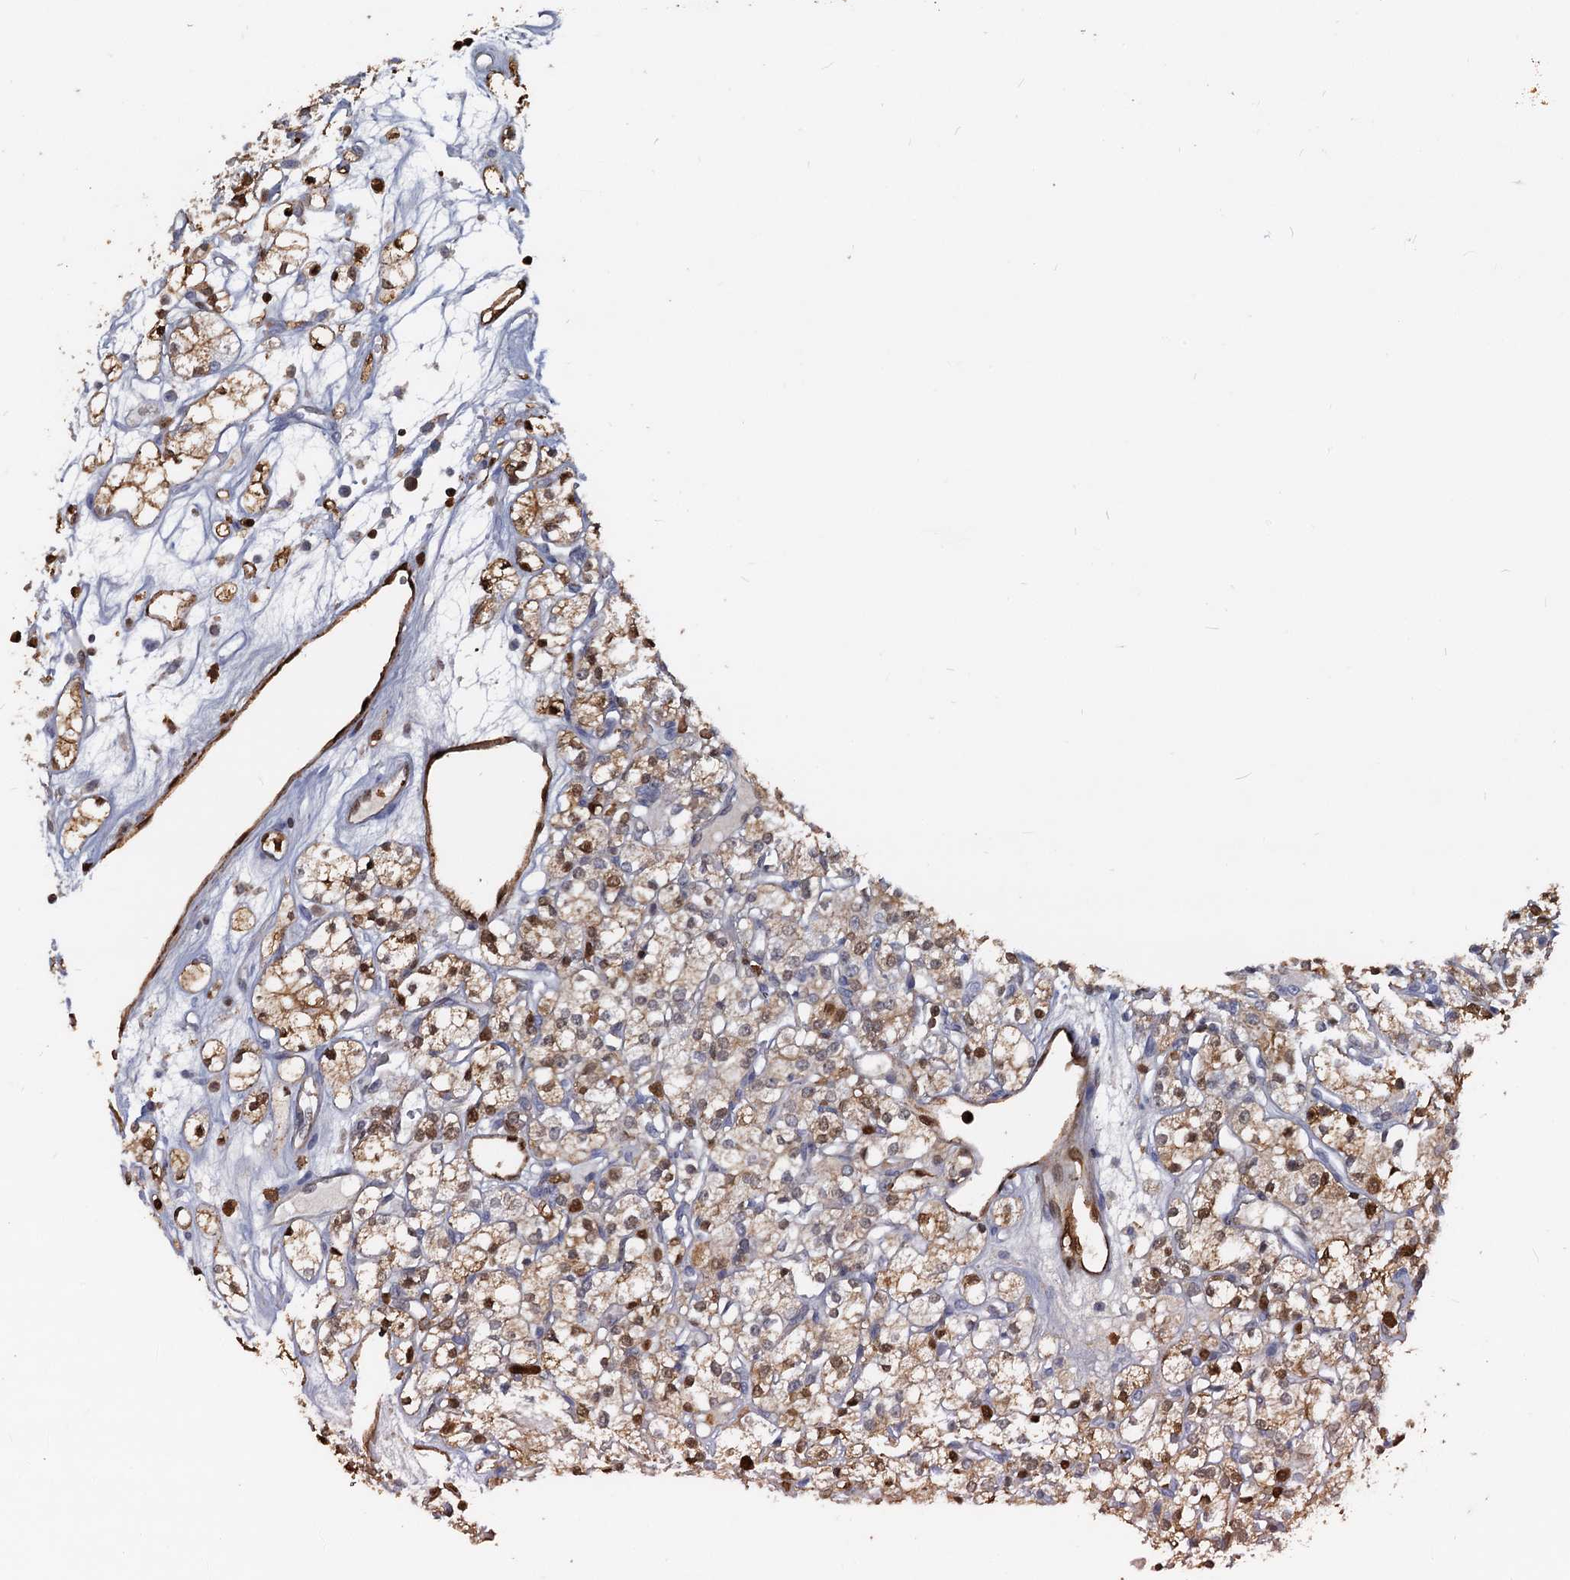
{"staining": {"intensity": "weak", "quantity": ">75%", "location": "cytoplasmic/membranous,nuclear"}, "tissue": "renal cancer", "cell_type": "Tumor cells", "image_type": "cancer", "snomed": [{"axis": "morphology", "description": "Adenocarcinoma, NOS"}, {"axis": "topography", "description": "Kidney"}], "caption": "IHC of adenocarcinoma (renal) exhibits low levels of weak cytoplasmic/membranous and nuclear staining in about >75% of tumor cells.", "gene": "S100A6", "patient": {"sex": "male", "age": 77}}